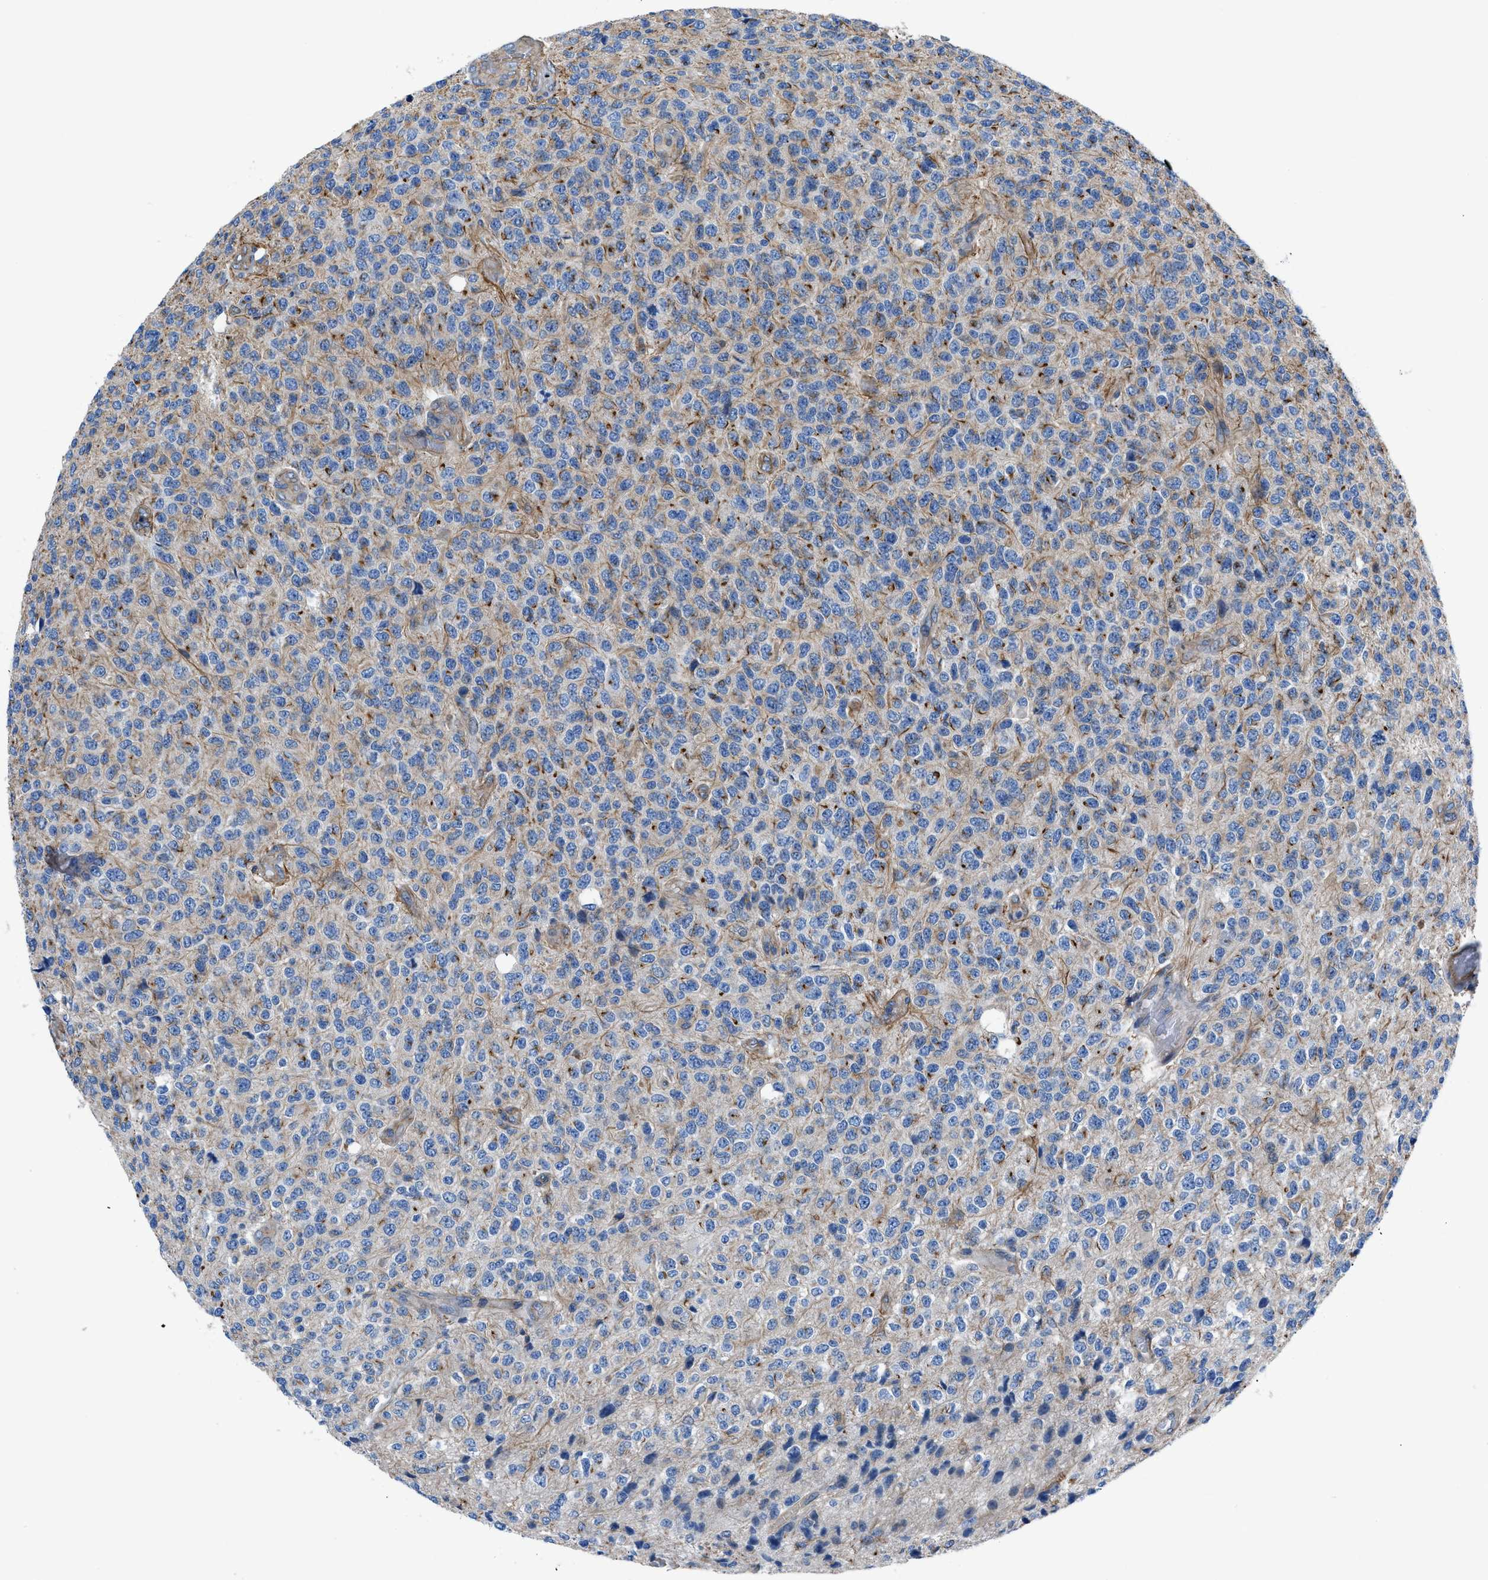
{"staining": {"intensity": "weak", "quantity": "<25%", "location": "cytoplasmic/membranous"}, "tissue": "glioma", "cell_type": "Tumor cells", "image_type": "cancer", "snomed": [{"axis": "morphology", "description": "Glioma, malignant, High grade"}, {"axis": "topography", "description": "pancreas cauda"}], "caption": "An IHC histopathology image of glioma is shown. There is no staining in tumor cells of glioma.", "gene": "DMAC1", "patient": {"sex": "male", "age": 60}}